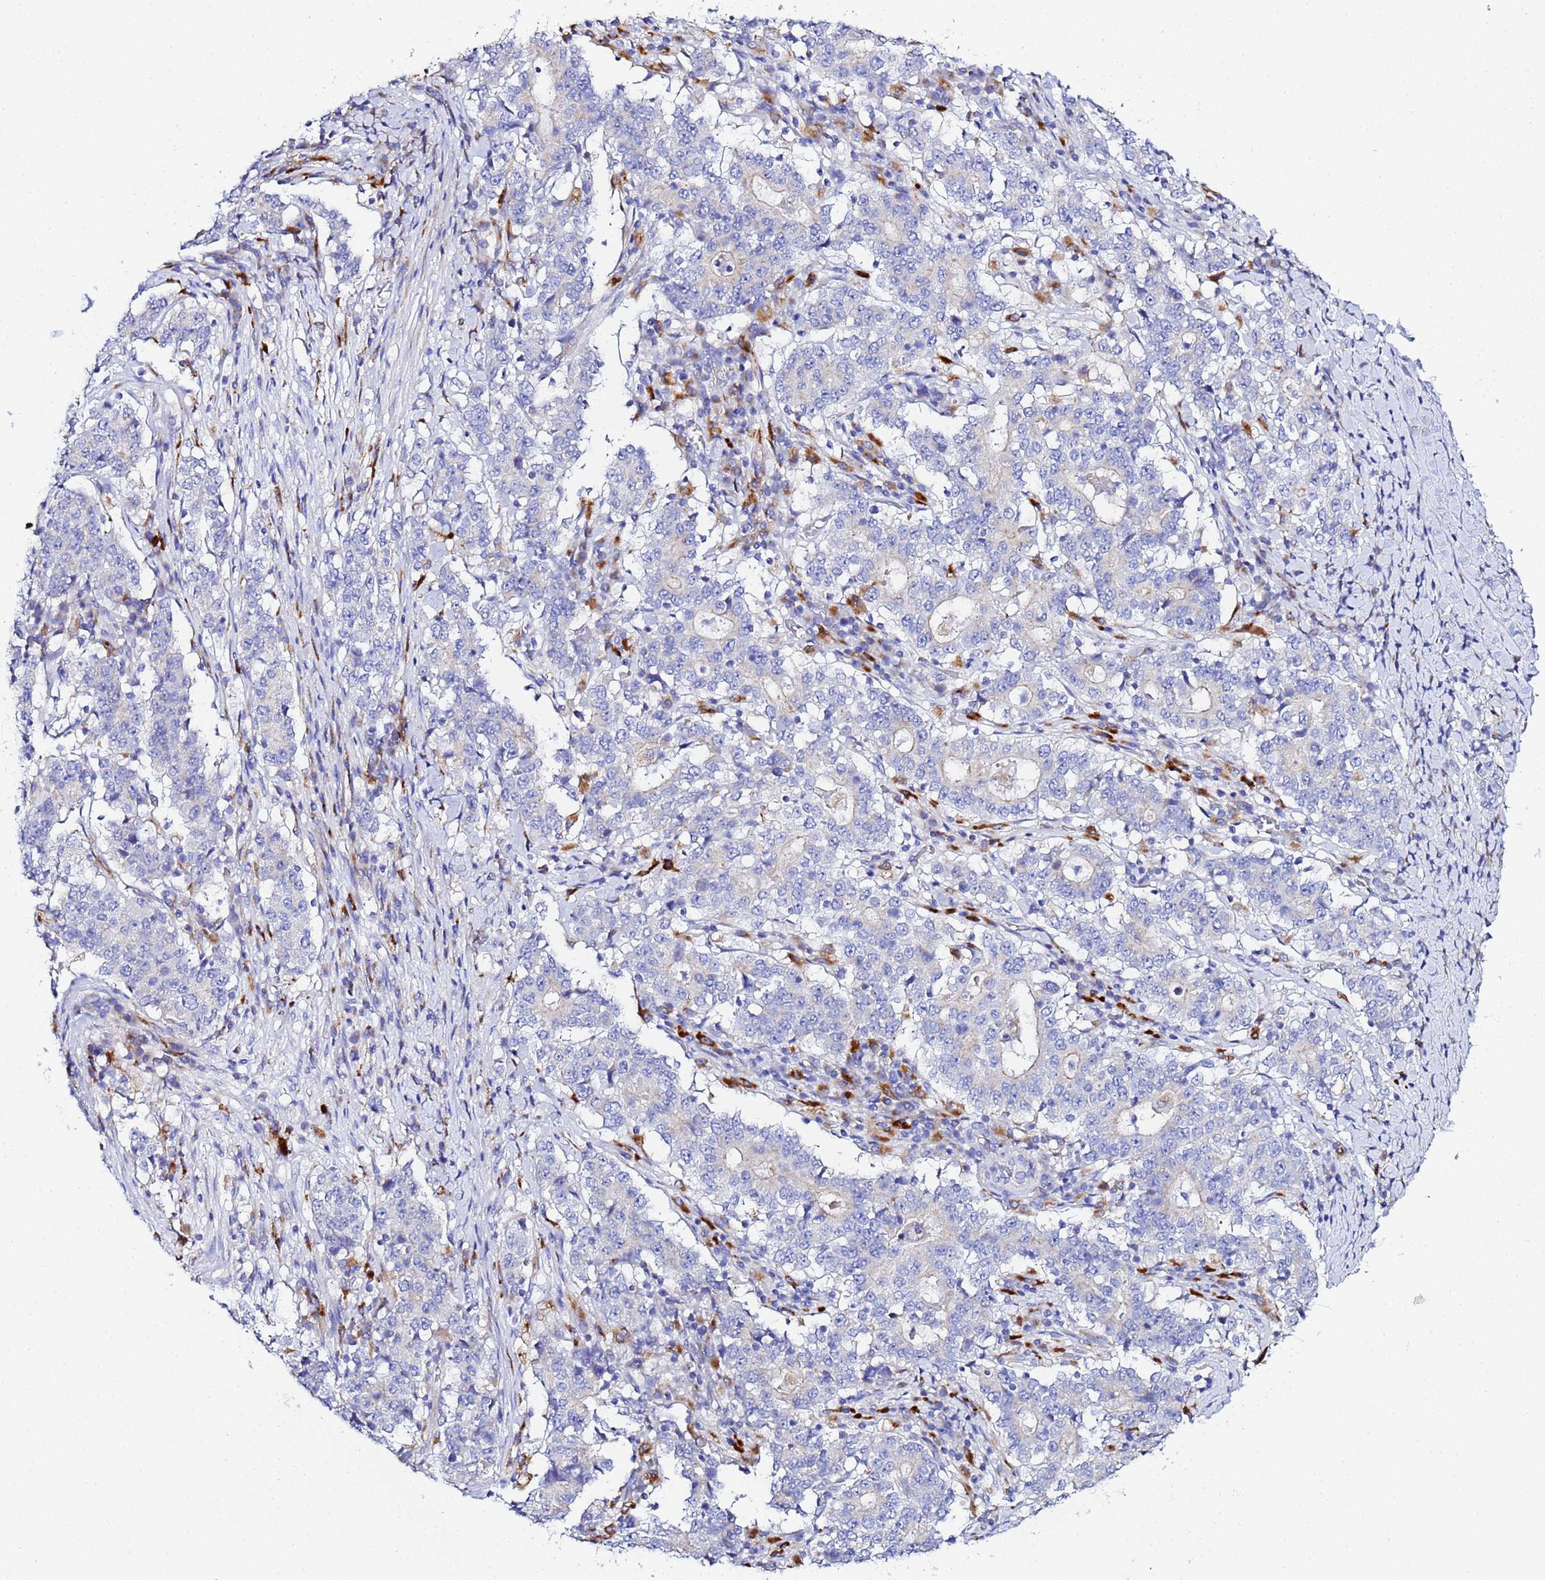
{"staining": {"intensity": "negative", "quantity": "none", "location": "none"}, "tissue": "stomach cancer", "cell_type": "Tumor cells", "image_type": "cancer", "snomed": [{"axis": "morphology", "description": "Adenocarcinoma, NOS"}, {"axis": "topography", "description": "Stomach"}], "caption": "This is a image of immunohistochemistry staining of stomach cancer, which shows no staining in tumor cells.", "gene": "VTI1B", "patient": {"sex": "male", "age": 59}}